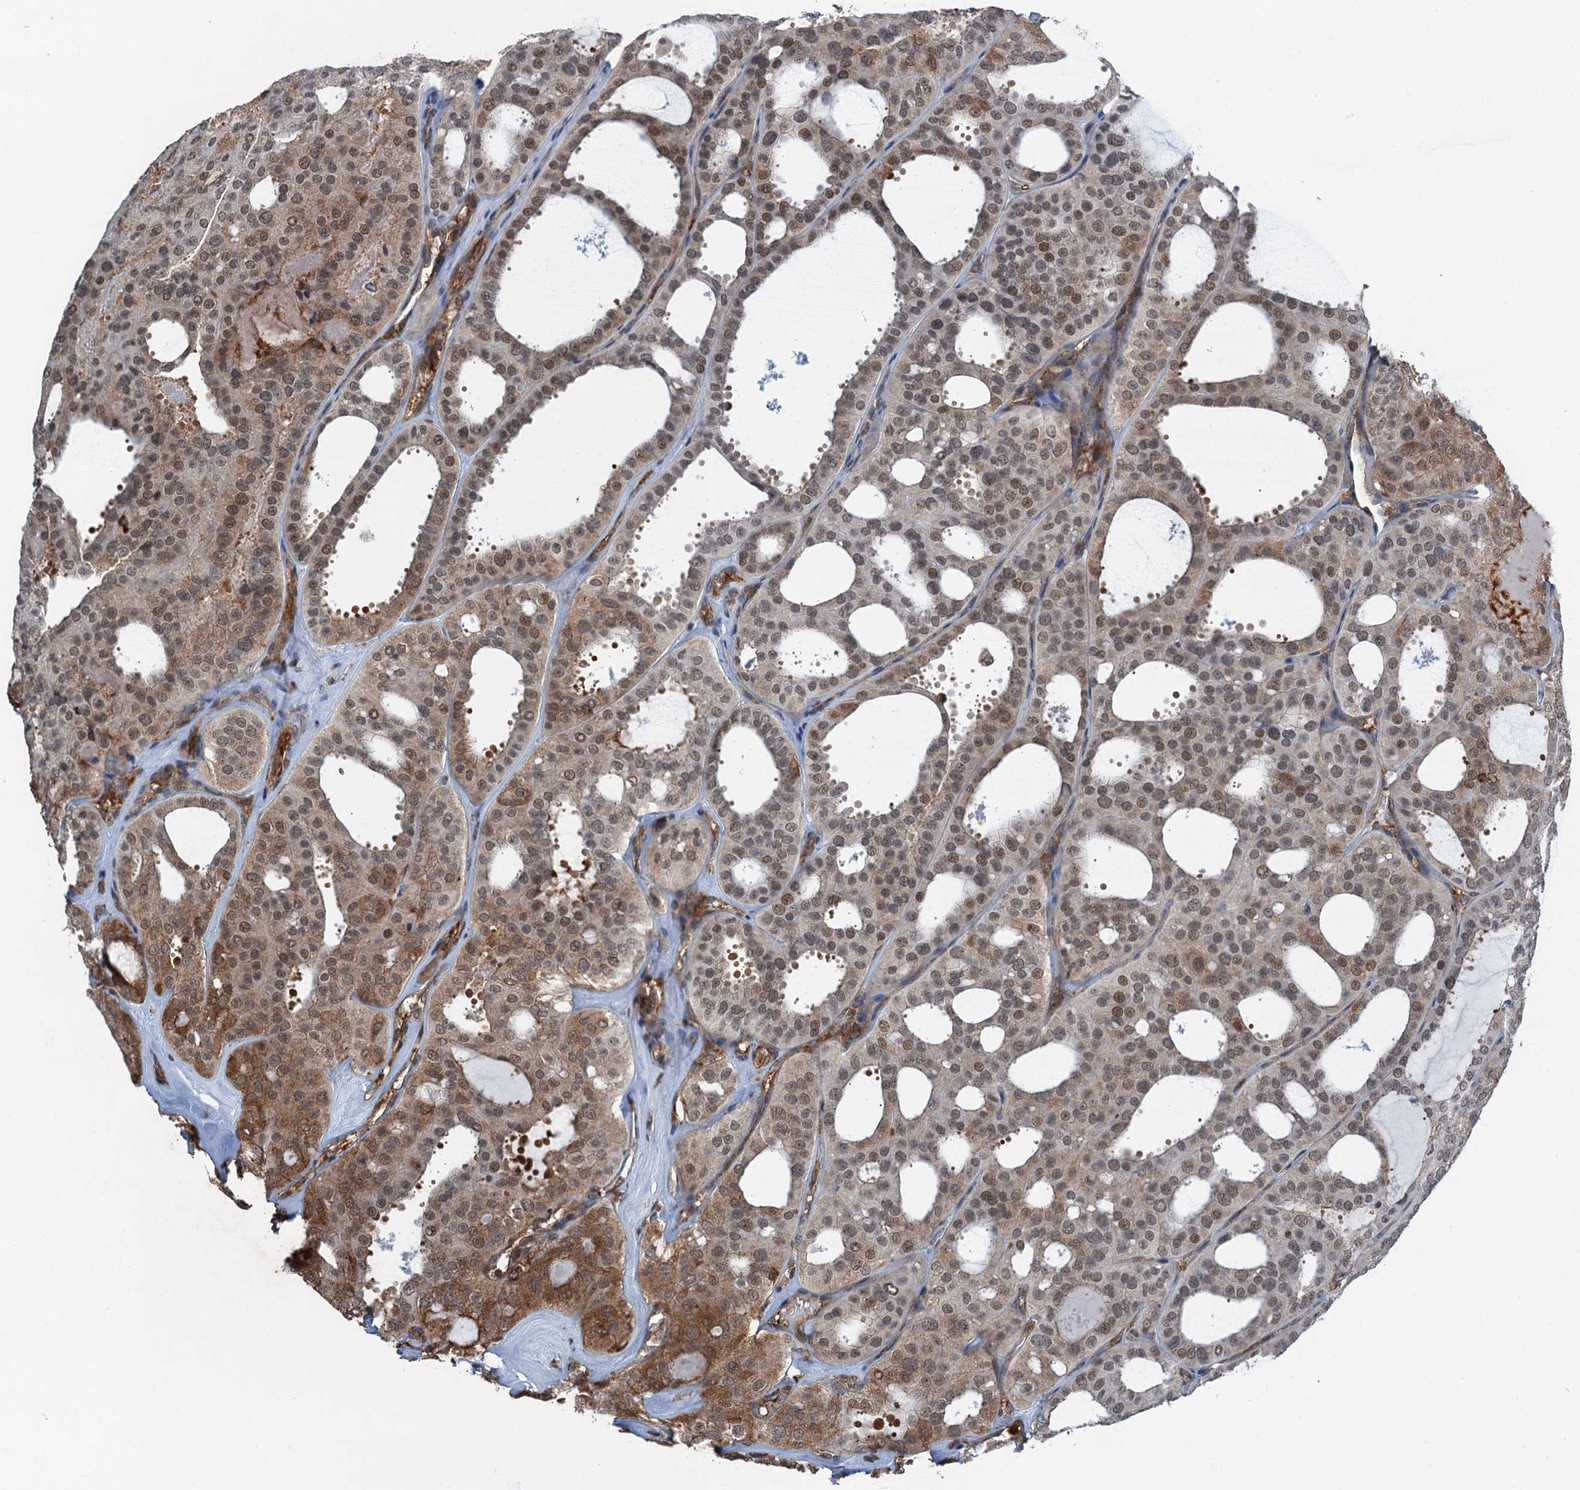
{"staining": {"intensity": "moderate", "quantity": ">75%", "location": "cytoplasmic/membranous,nuclear"}, "tissue": "thyroid cancer", "cell_type": "Tumor cells", "image_type": "cancer", "snomed": [{"axis": "morphology", "description": "Follicular adenoma carcinoma, NOS"}, {"axis": "topography", "description": "Thyroid gland"}], "caption": "Thyroid cancer was stained to show a protein in brown. There is medium levels of moderate cytoplasmic/membranous and nuclear expression in approximately >75% of tumor cells.", "gene": "WHAMM", "patient": {"sex": "male", "age": 75}}